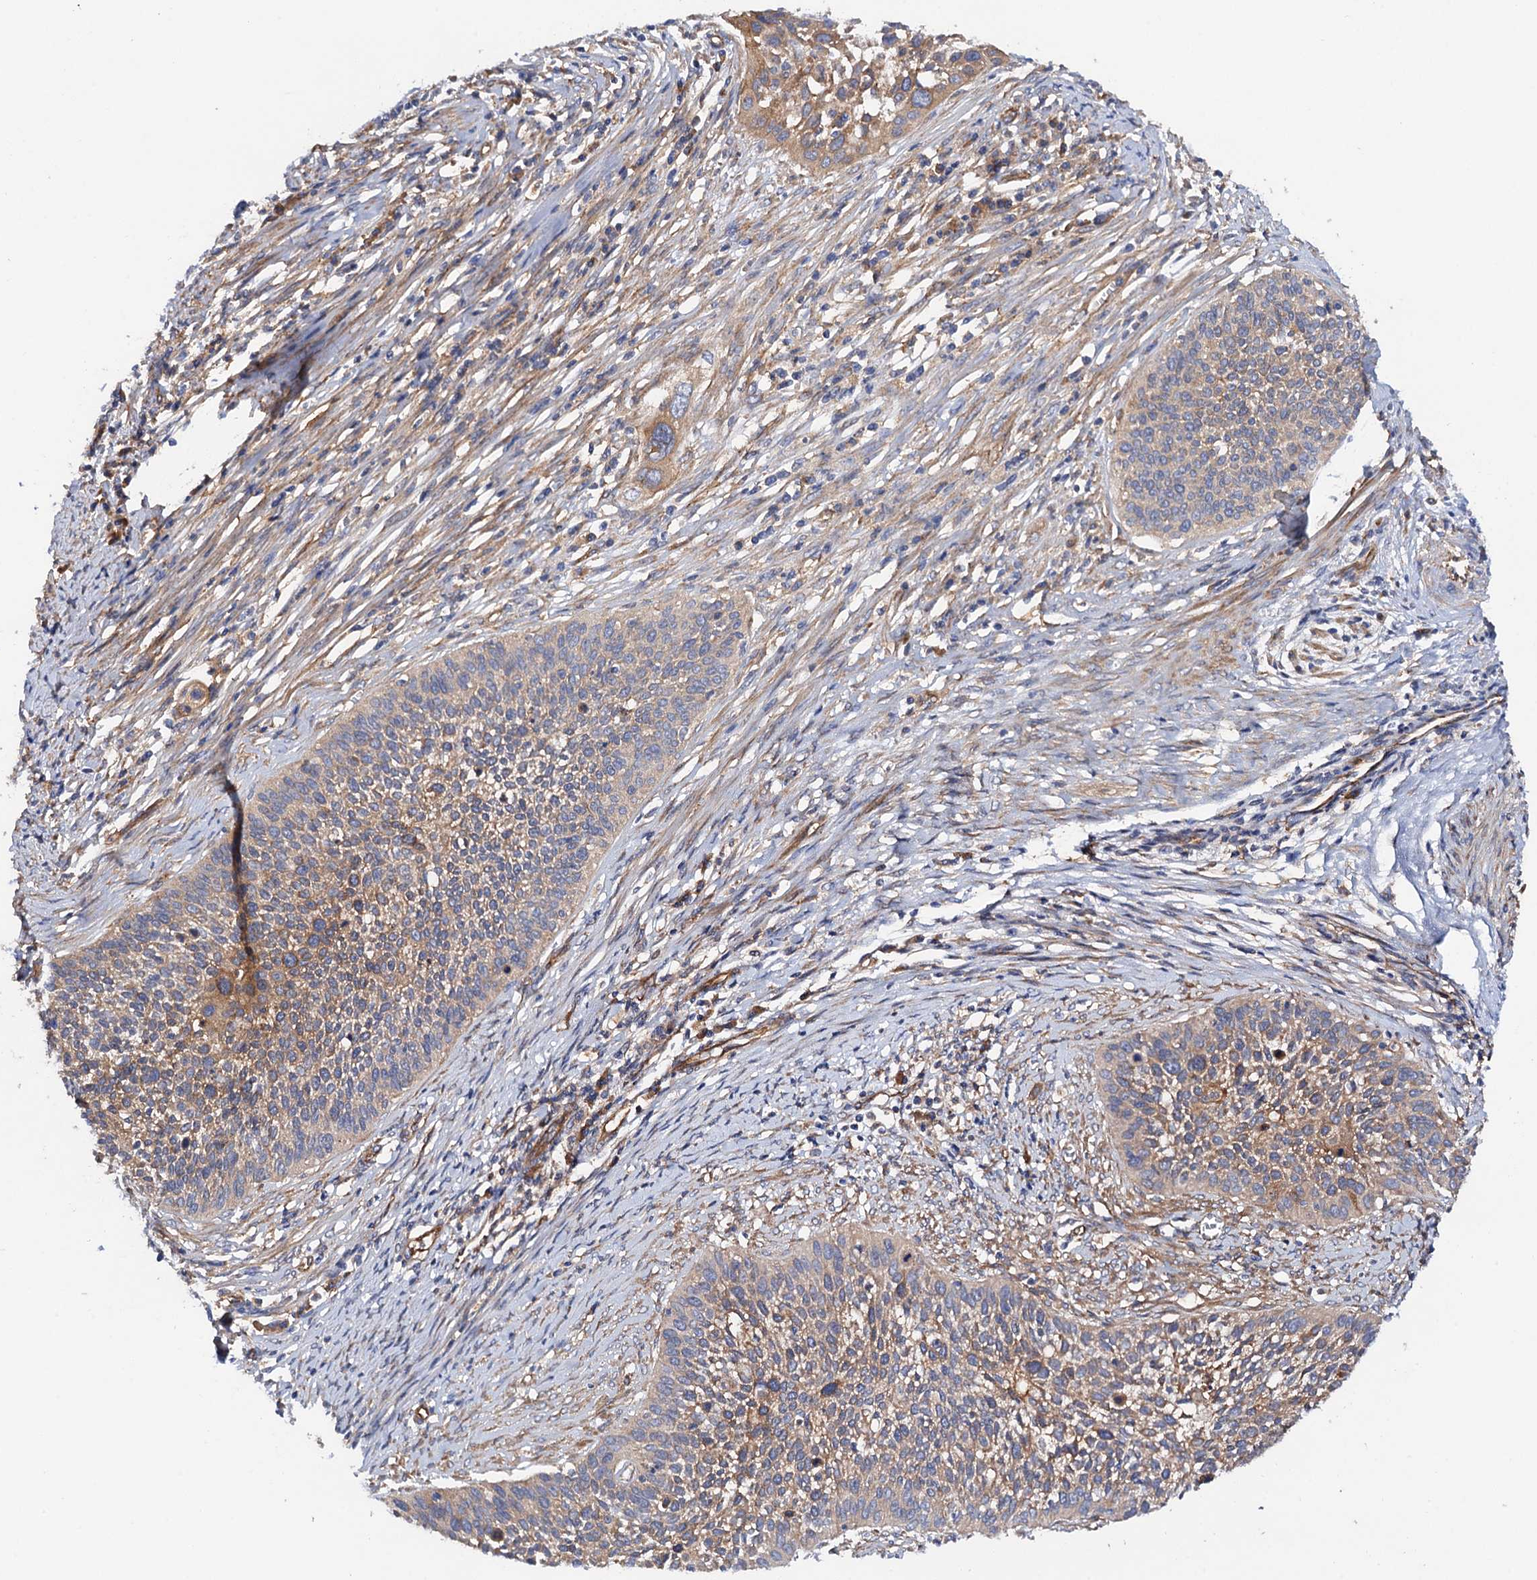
{"staining": {"intensity": "moderate", "quantity": "25%-75%", "location": "cytoplasmic/membranous"}, "tissue": "cervical cancer", "cell_type": "Tumor cells", "image_type": "cancer", "snomed": [{"axis": "morphology", "description": "Squamous cell carcinoma, NOS"}, {"axis": "topography", "description": "Cervix"}], "caption": "A brown stain labels moderate cytoplasmic/membranous expression of a protein in human squamous cell carcinoma (cervical) tumor cells. (Stains: DAB in brown, nuclei in blue, Microscopy: brightfield microscopy at high magnification).", "gene": "MRPL48", "patient": {"sex": "female", "age": 34}}